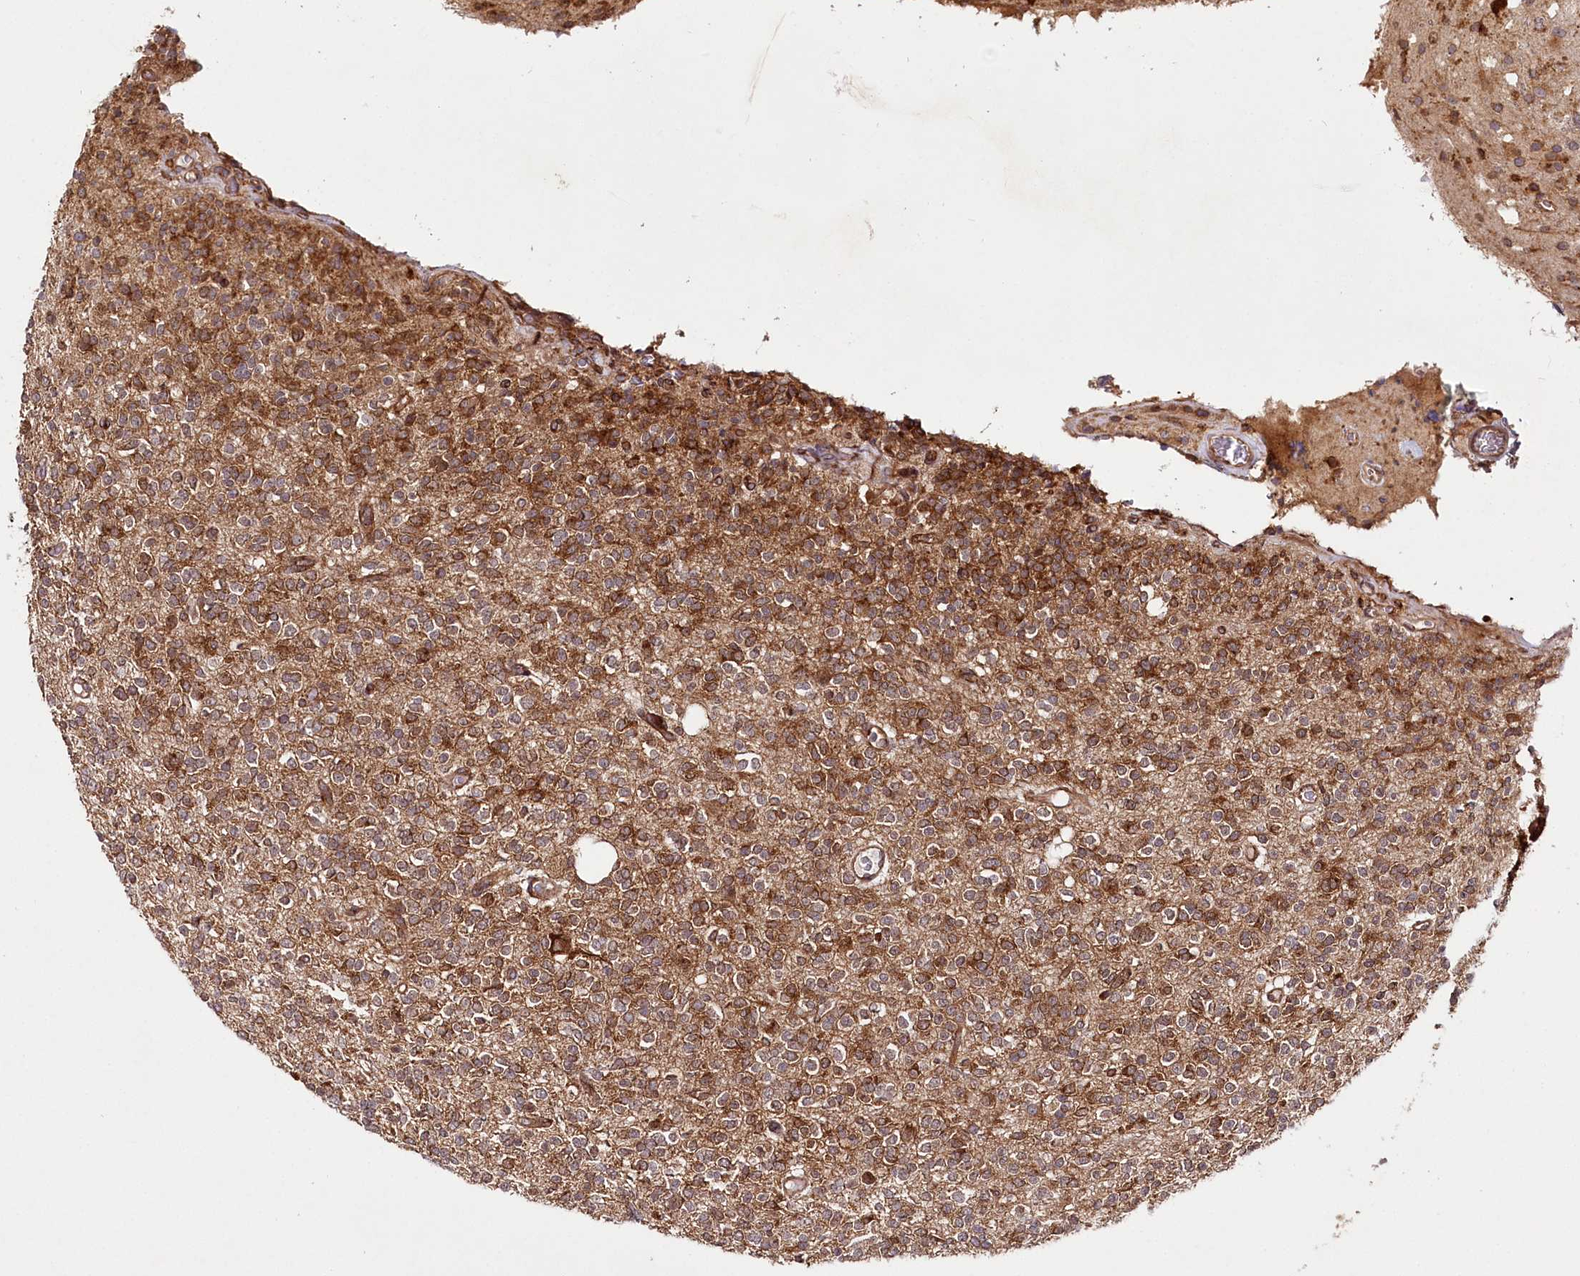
{"staining": {"intensity": "moderate", "quantity": ">75%", "location": "cytoplasmic/membranous"}, "tissue": "glioma", "cell_type": "Tumor cells", "image_type": "cancer", "snomed": [{"axis": "morphology", "description": "Glioma, malignant, High grade"}, {"axis": "topography", "description": "Brain"}], "caption": "There is medium levels of moderate cytoplasmic/membranous staining in tumor cells of glioma, as demonstrated by immunohistochemical staining (brown color).", "gene": "COPG1", "patient": {"sex": "male", "age": 34}}